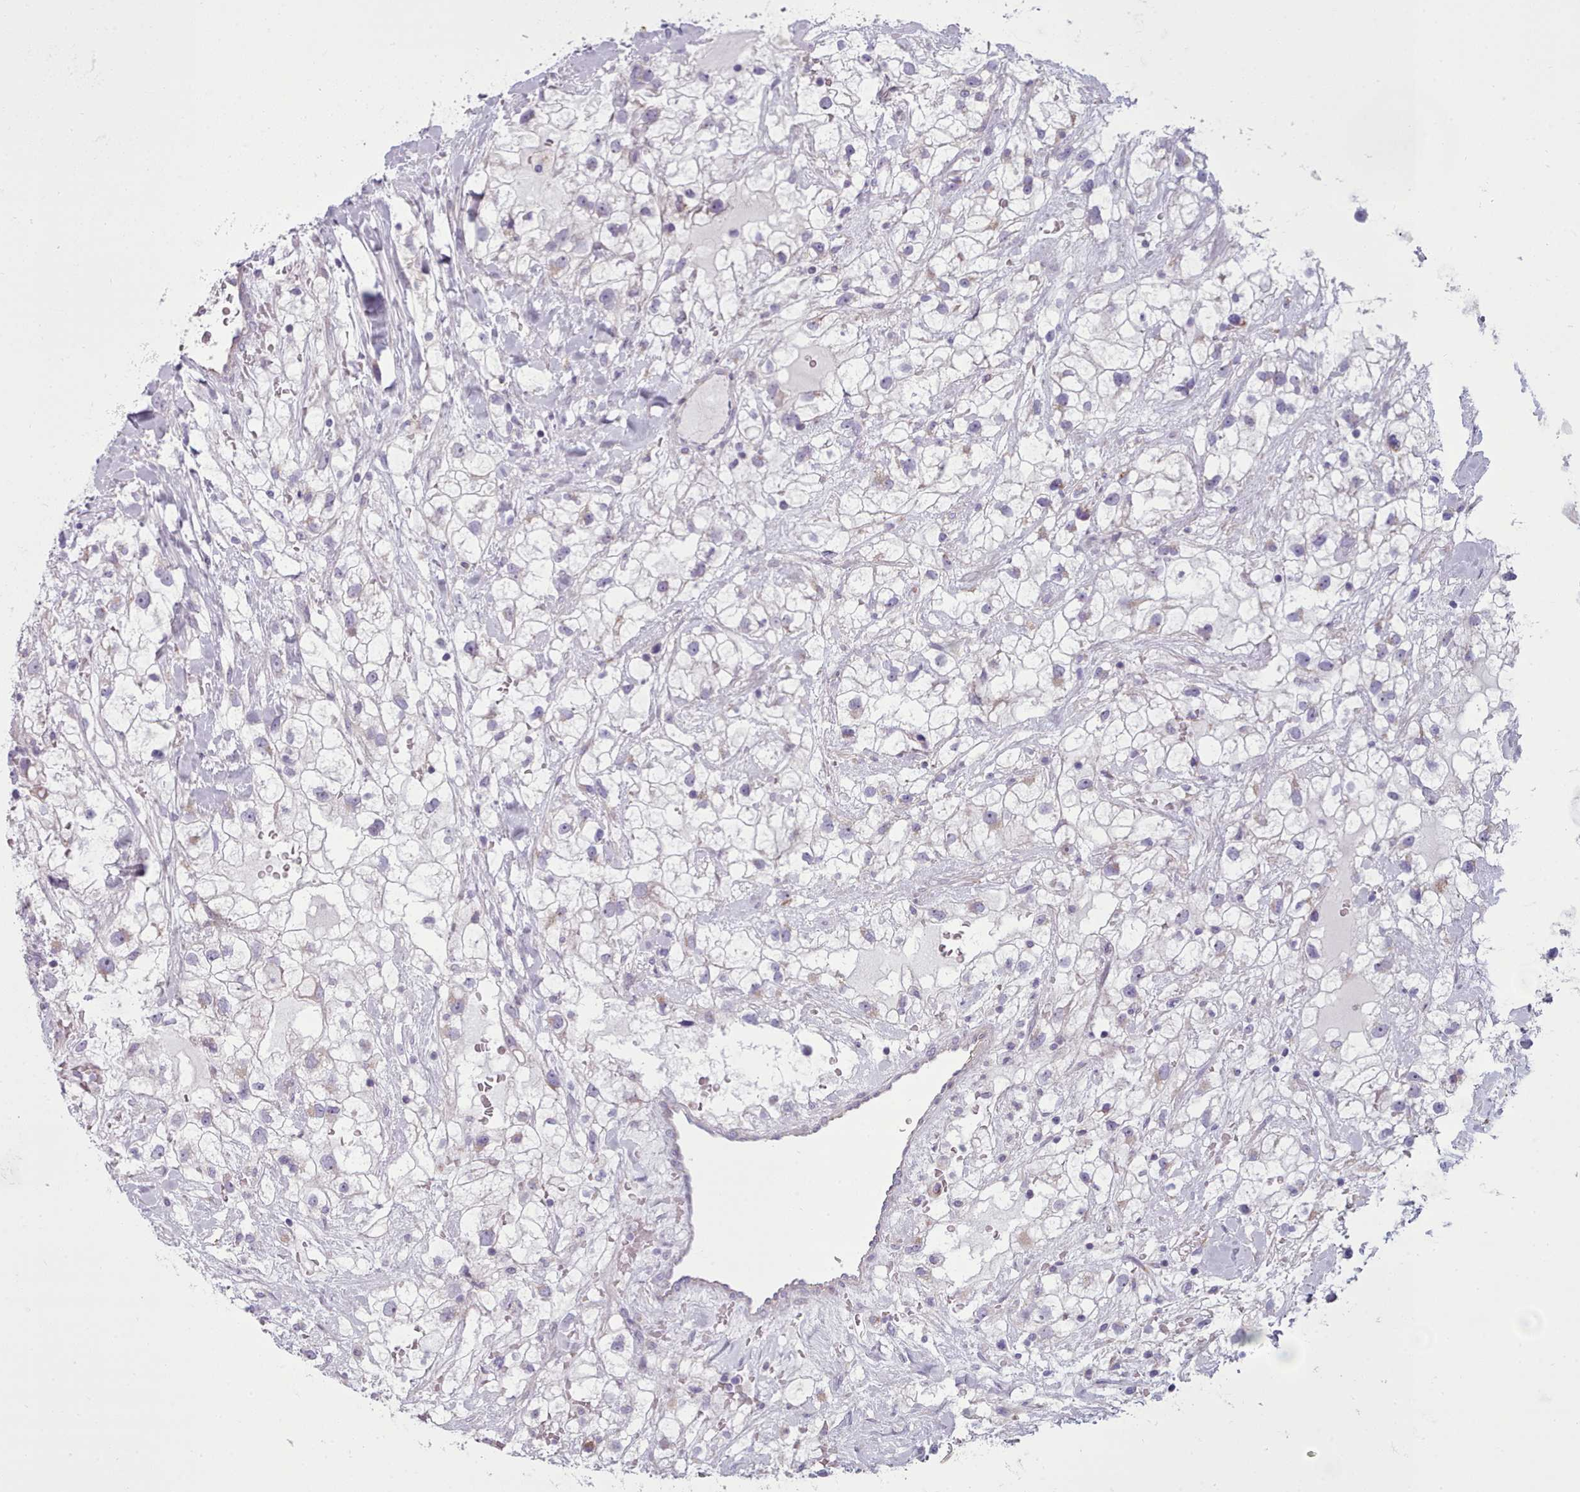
{"staining": {"intensity": "weak", "quantity": "<25%", "location": "cytoplasmic/membranous"}, "tissue": "renal cancer", "cell_type": "Tumor cells", "image_type": "cancer", "snomed": [{"axis": "morphology", "description": "Adenocarcinoma, NOS"}, {"axis": "topography", "description": "Kidney"}], "caption": "High magnification brightfield microscopy of renal cancer (adenocarcinoma) stained with DAB (brown) and counterstained with hematoxylin (blue): tumor cells show no significant positivity.", "gene": "SLC52A3", "patient": {"sex": "male", "age": 59}}